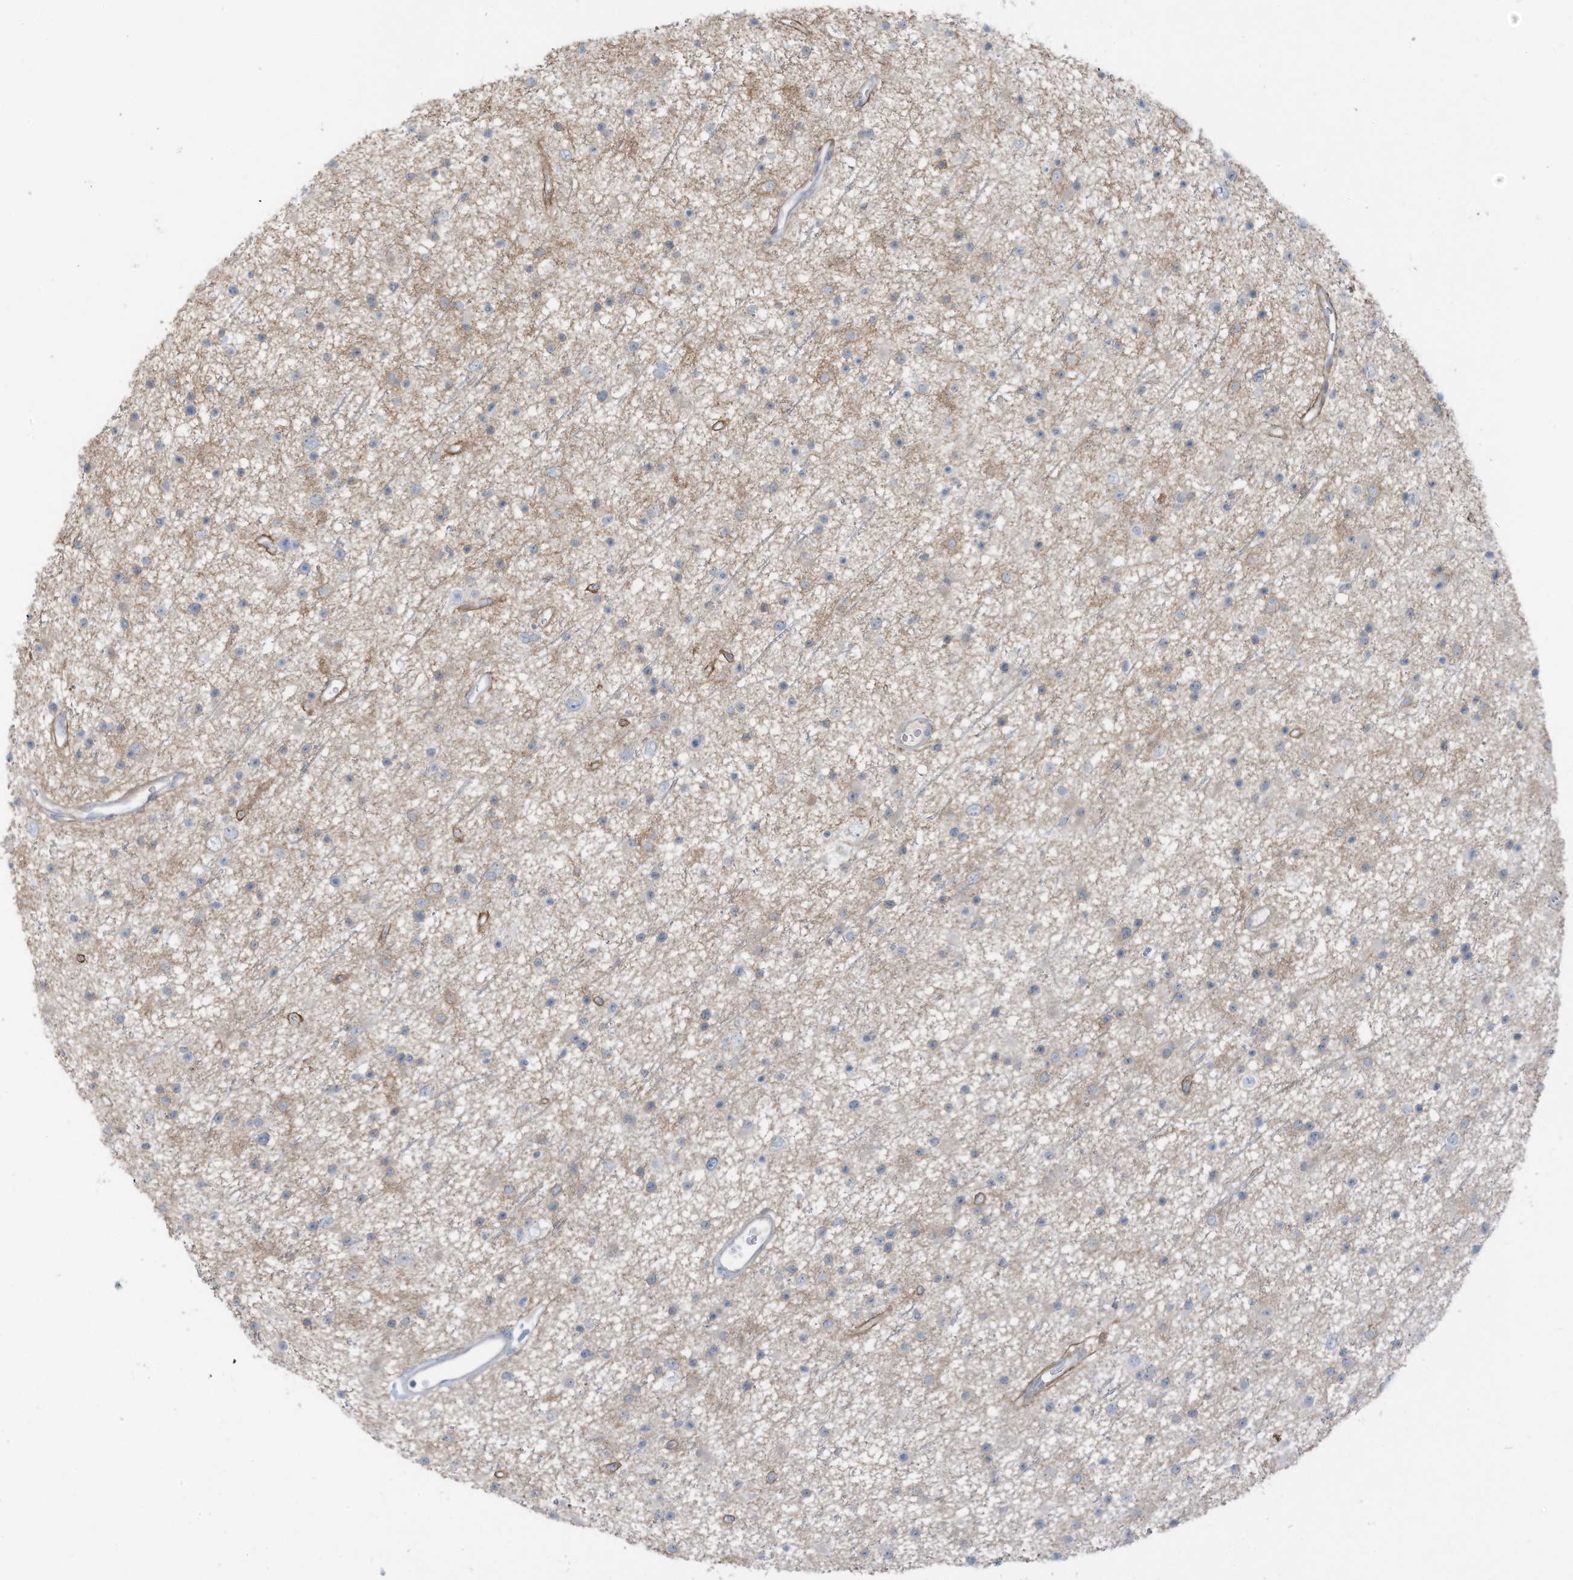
{"staining": {"intensity": "weak", "quantity": "<25%", "location": "cytoplasmic/membranous"}, "tissue": "glioma", "cell_type": "Tumor cells", "image_type": "cancer", "snomed": [{"axis": "morphology", "description": "Glioma, malignant, Low grade"}, {"axis": "topography", "description": "Cerebral cortex"}], "caption": "Immunohistochemistry histopathology image of neoplastic tissue: glioma stained with DAB (3,3'-diaminobenzidine) demonstrates no significant protein positivity in tumor cells.", "gene": "ARHGEF33", "patient": {"sex": "female", "age": 39}}